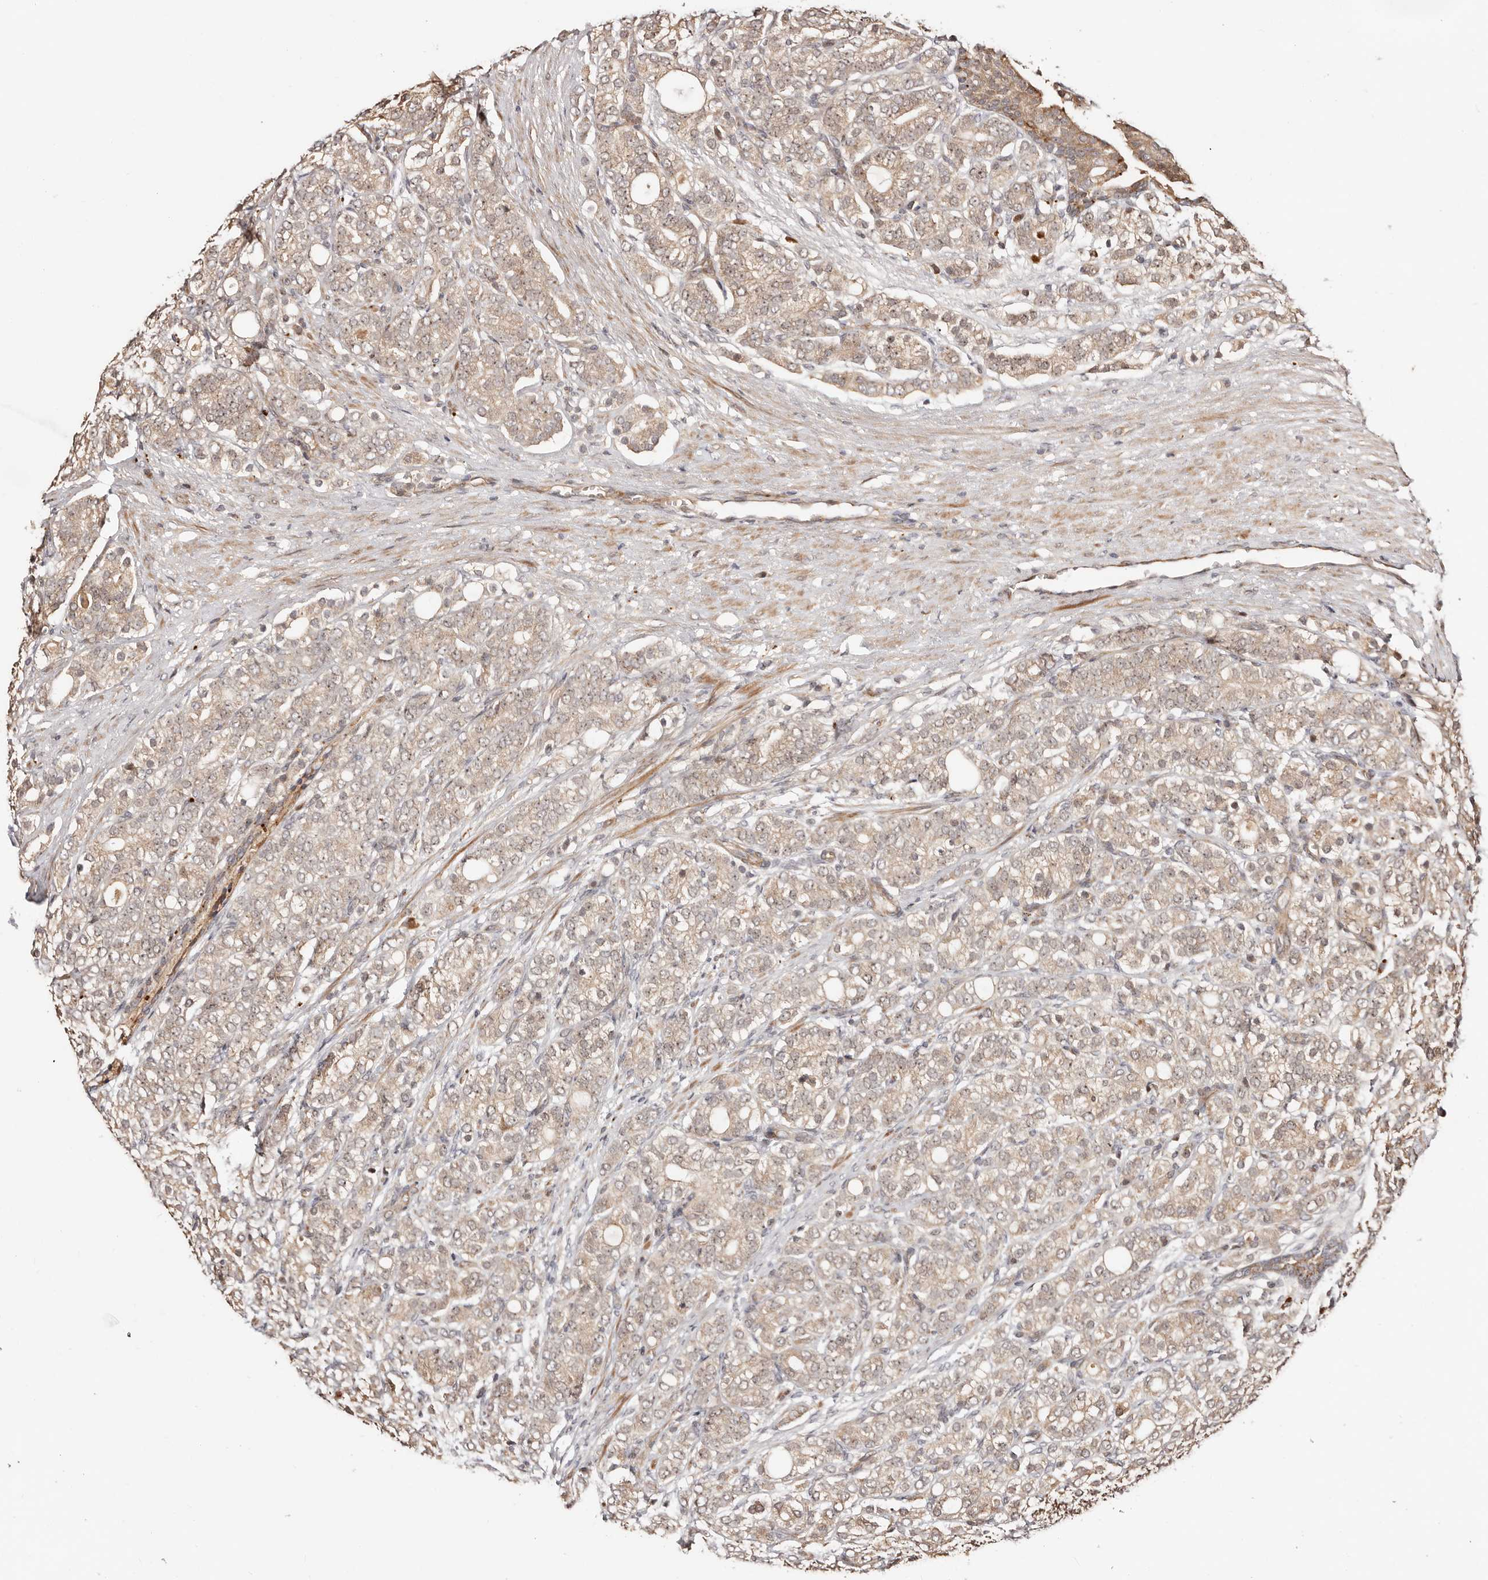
{"staining": {"intensity": "weak", "quantity": ">75%", "location": "cytoplasmic/membranous,nuclear"}, "tissue": "prostate cancer", "cell_type": "Tumor cells", "image_type": "cancer", "snomed": [{"axis": "morphology", "description": "Adenocarcinoma, High grade"}, {"axis": "topography", "description": "Prostate"}], "caption": "Human prostate cancer stained for a protein (brown) exhibits weak cytoplasmic/membranous and nuclear positive expression in about >75% of tumor cells.", "gene": "PTPN22", "patient": {"sex": "male", "age": 57}}